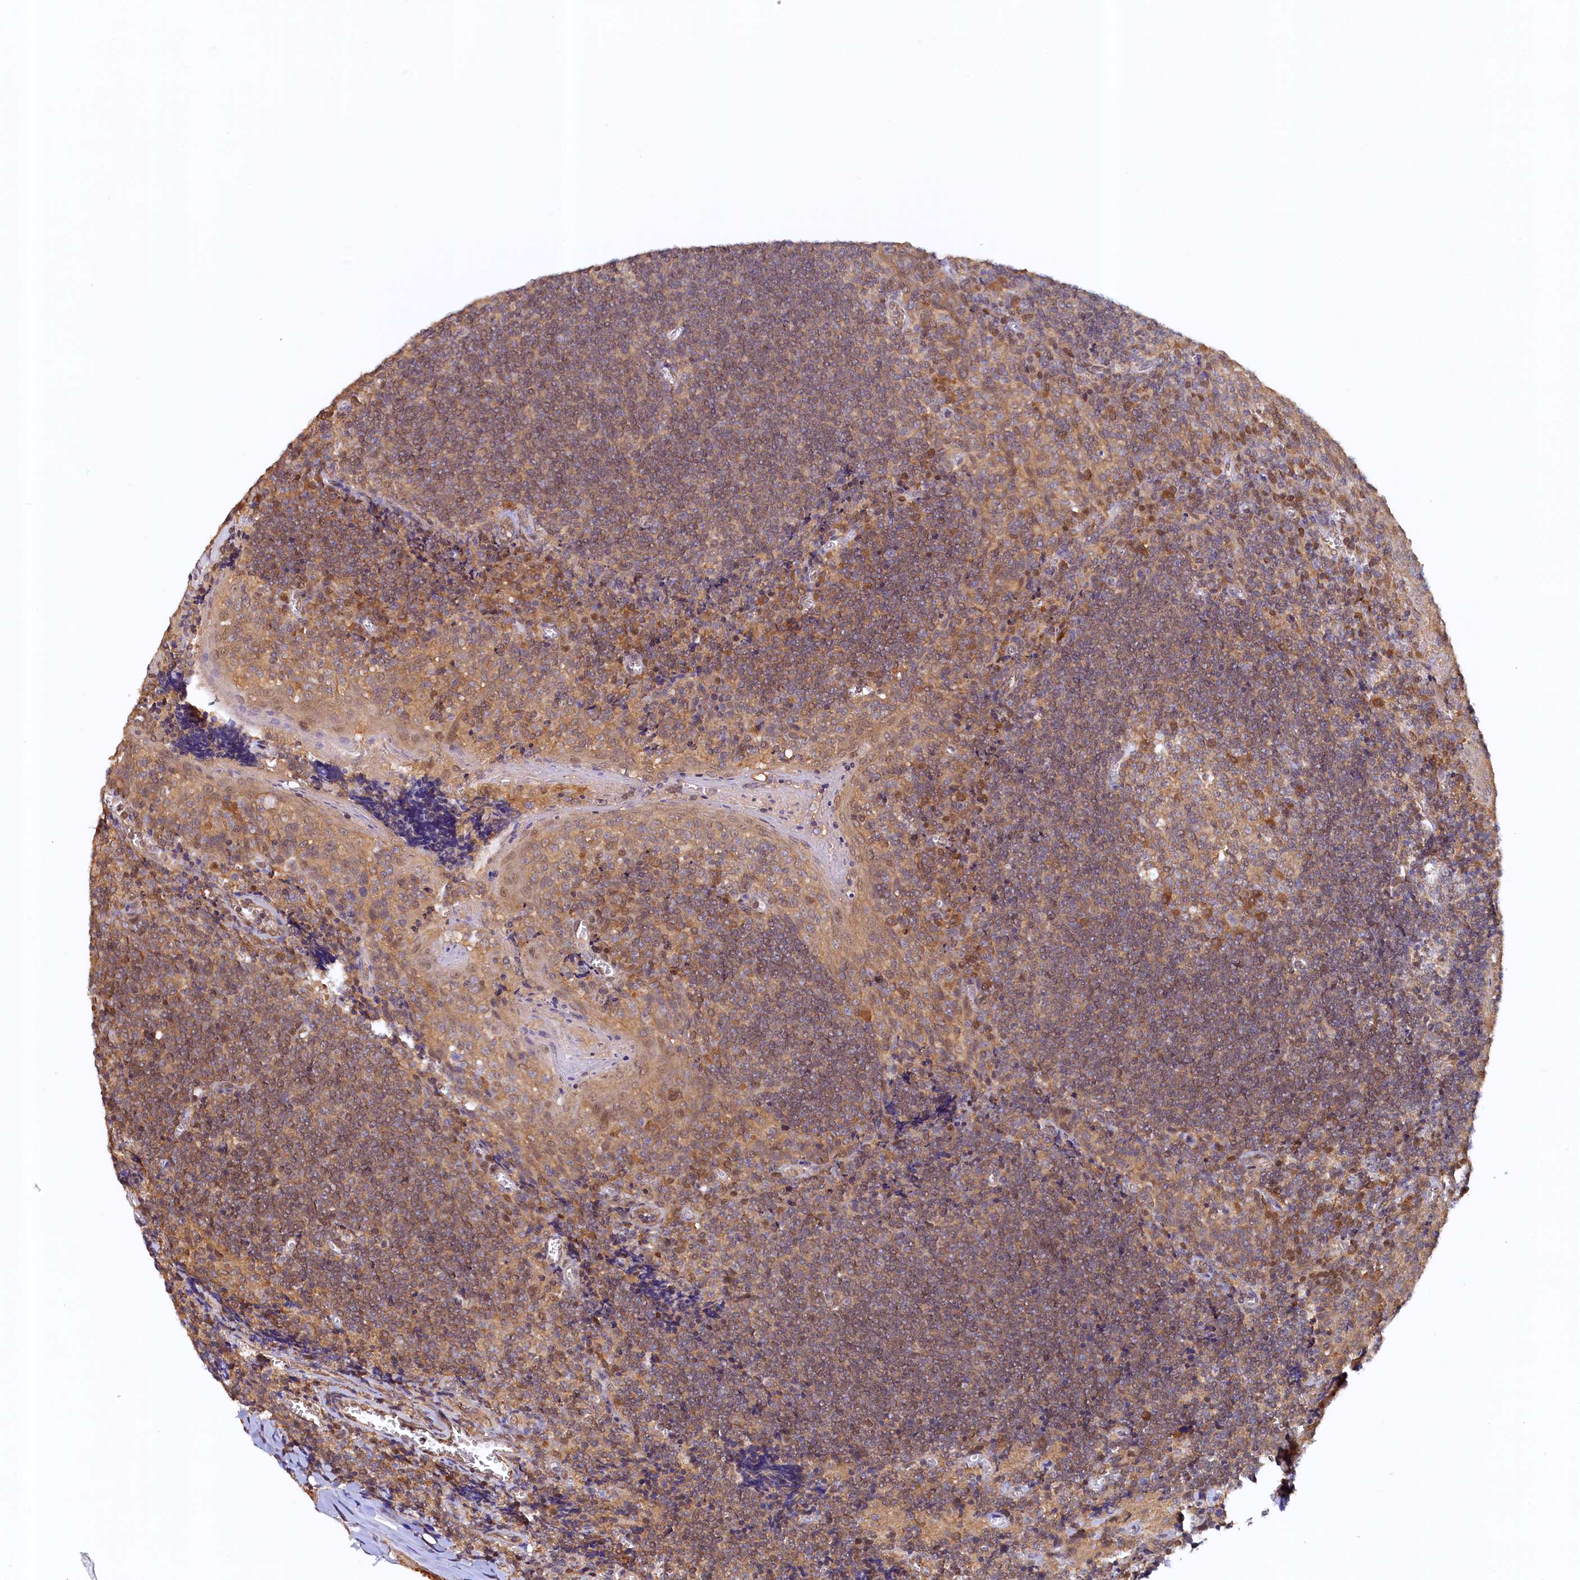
{"staining": {"intensity": "moderate", "quantity": ">75%", "location": "cytoplasmic/membranous,nuclear"}, "tissue": "tonsil", "cell_type": "Germinal center cells", "image_type": "normal", "snomed": [{"axis": "morphology", "description": "Normal tissue, NOS"}, {"axis": "topography", "description": "Tonsil"}], "caption": "Protein staining of unremarkable tonsil exhibits moderate cytoplasmic/membranous,nuclear positivity in about >75% of germinal center cells.", "gene": "UBL7", "patient": {"sex": "male", "age": 27}}